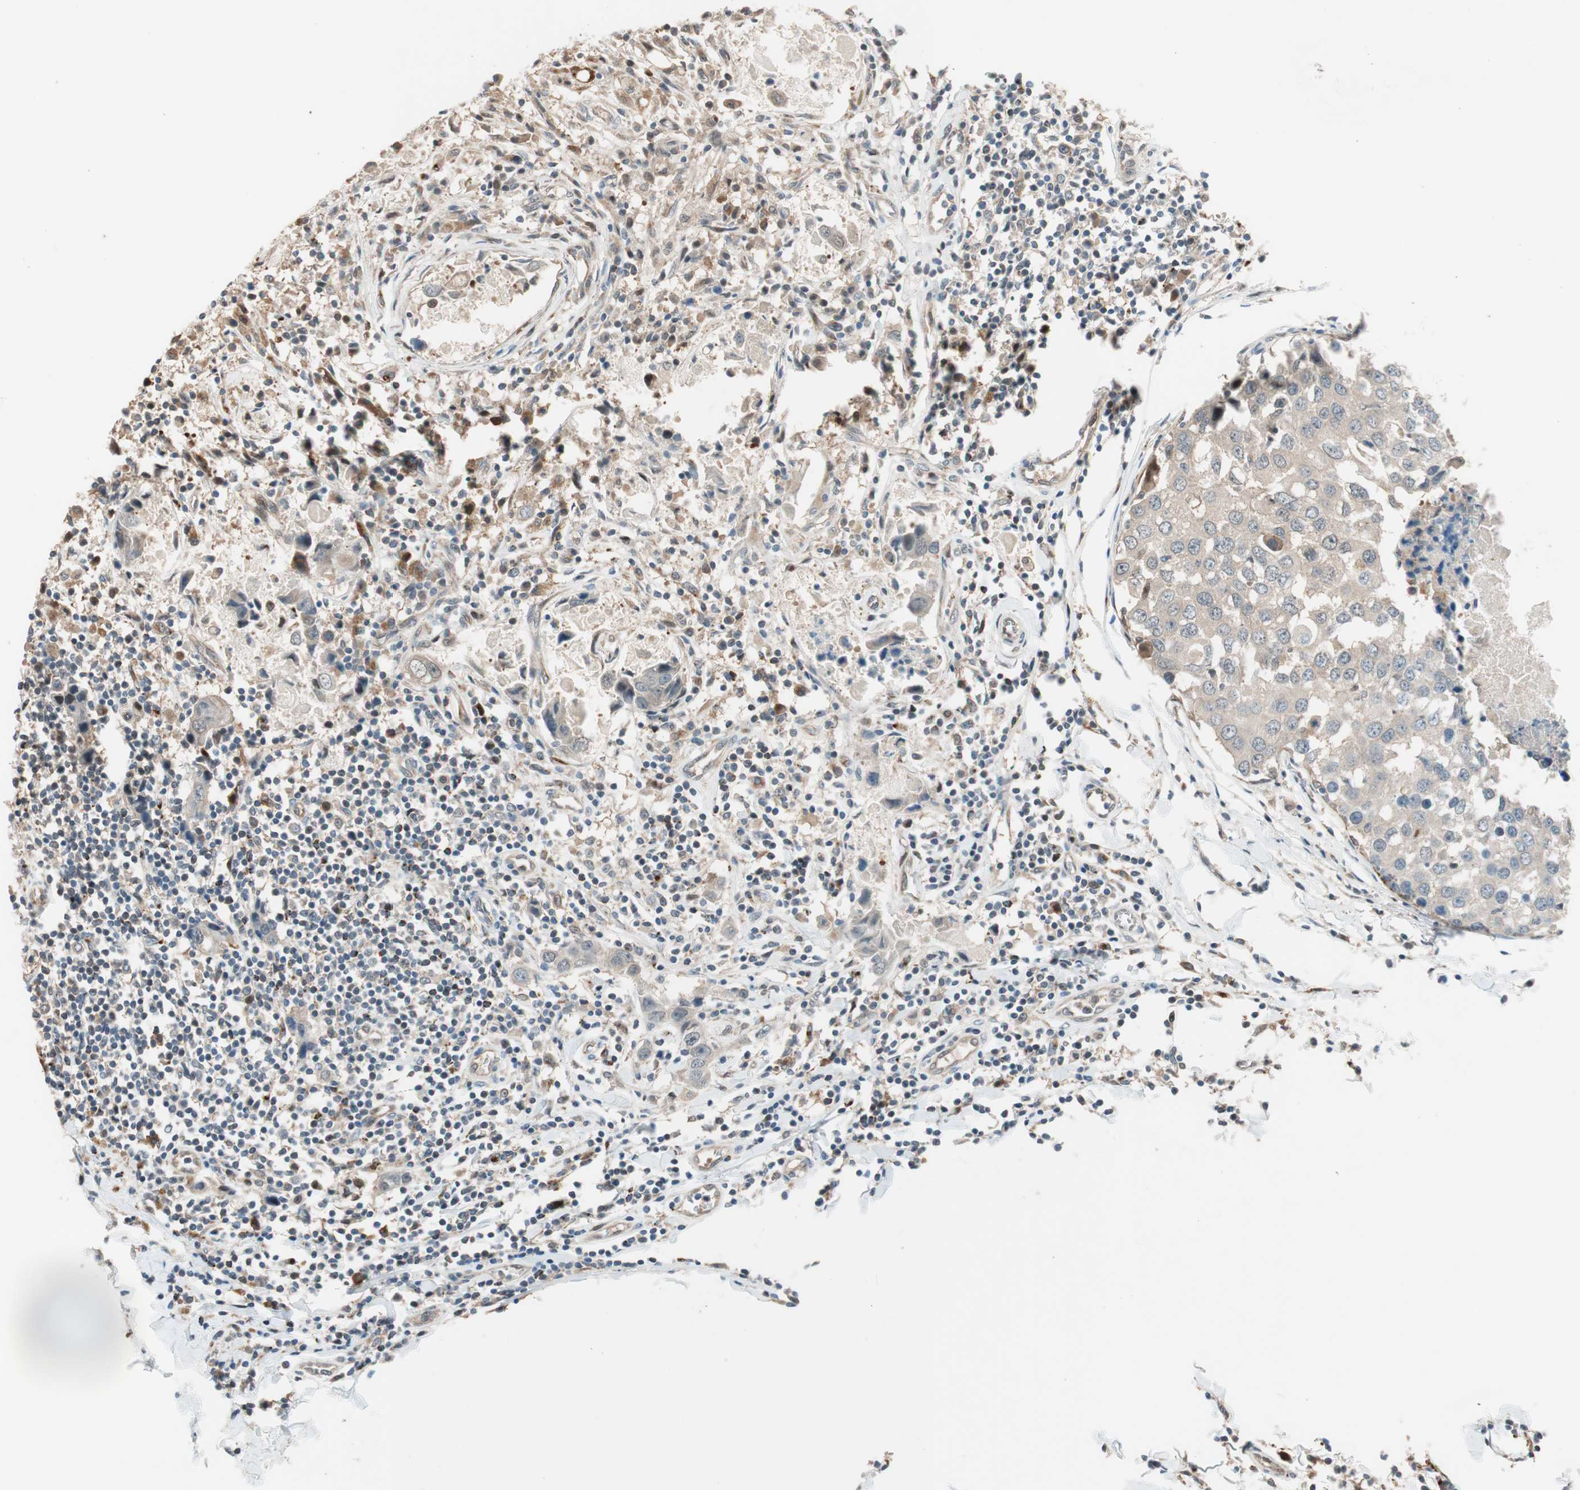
{"staining": {"intensity": "weak", "quantity": "<25%", "location": "cytoplasmic/membranous"}, "tissue": "breast cancer", "cell_type": "Tumor cells", "image_type": "cancer", "snomed": [{"axis": "morphology", "description": "Duct carcinoma"}, {"axis": "topography", "description": "Breast"}], "caption": "DAB immunohistochemical staining of human breast intraductal carcinoma exhibits no significant staining in tumor cells.", "gene": "PIK3R3", "patient": {"sex": "female", "age": 27}}